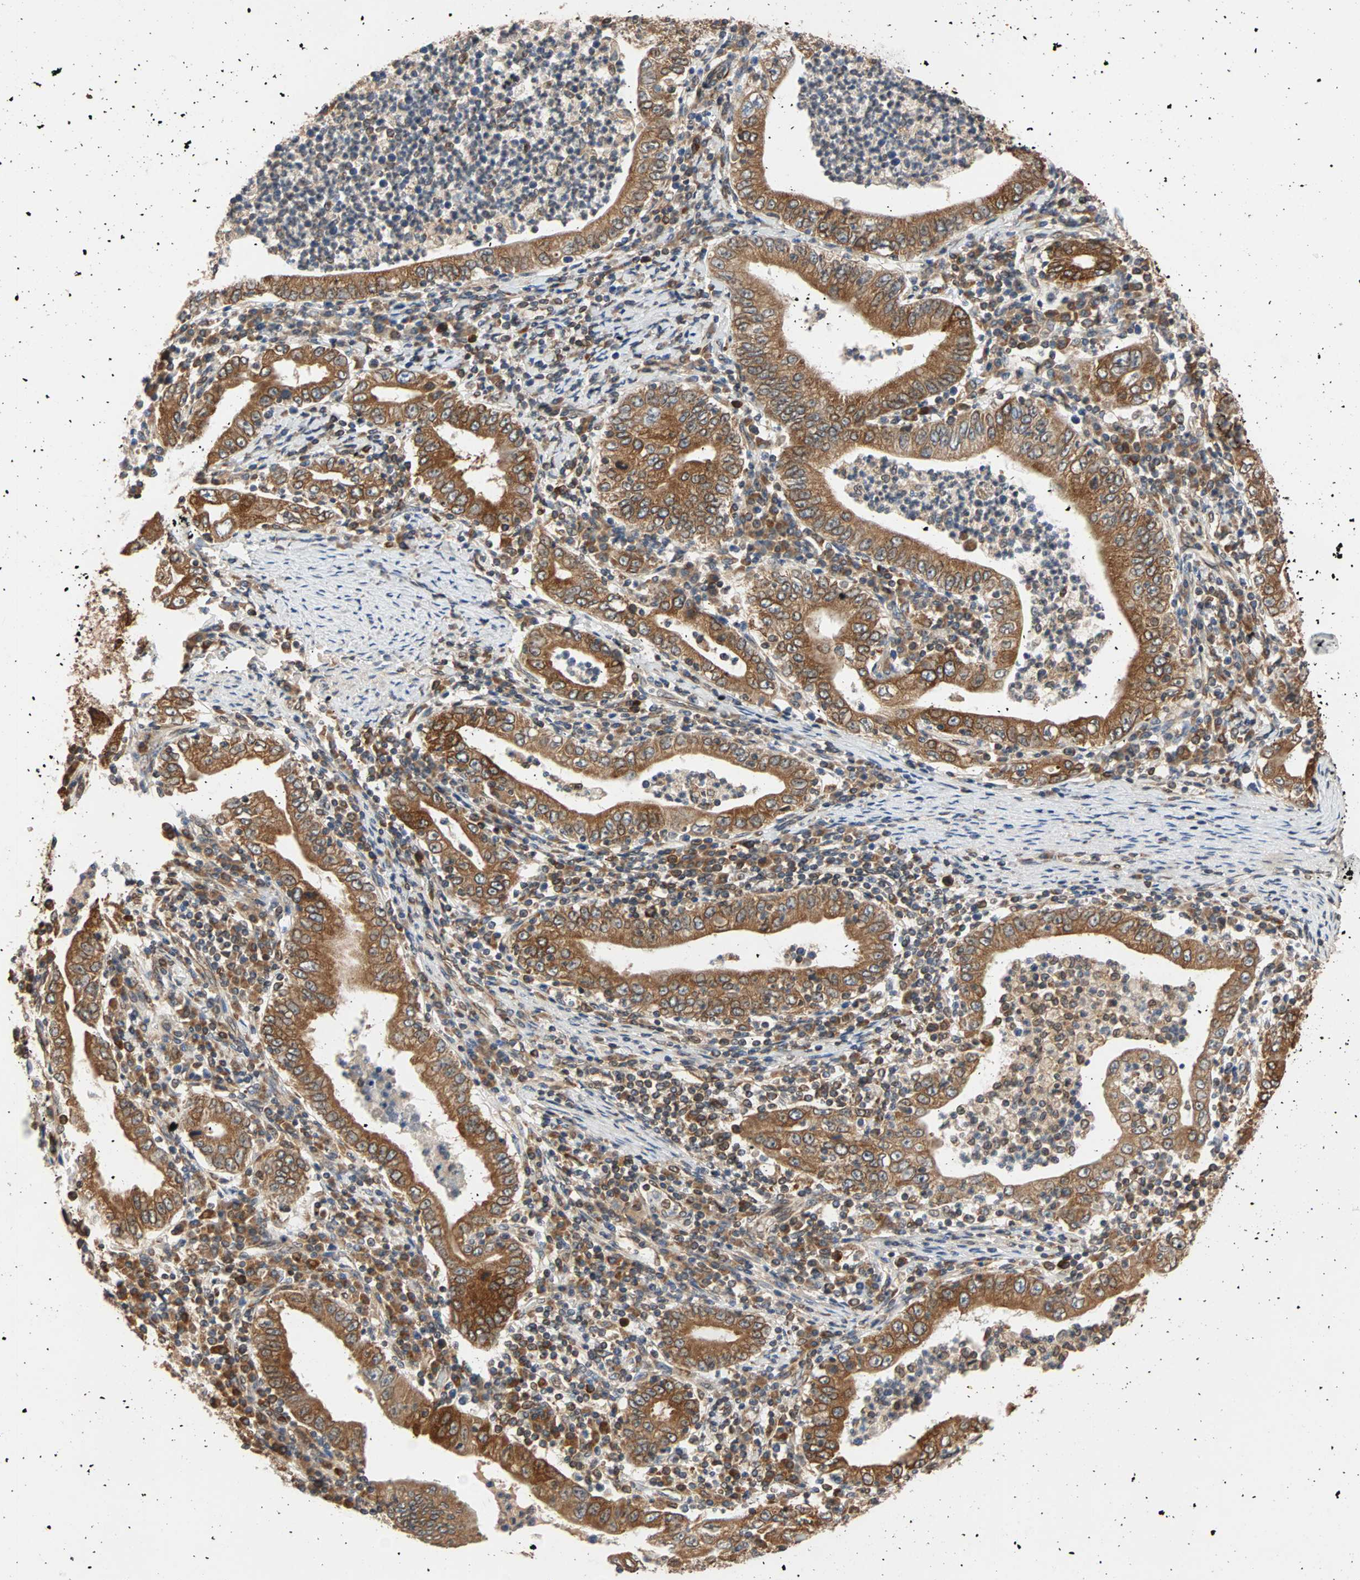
{"staining": {"intensity": "moderate", "quantity": ">75%", "location": "cytoplasmic/membranous"}, "tissue": "stomach cancer", "cell_type": "Tumor cells", "image_type": "cancer", "snomed": [{"axis": "morphology", "description": "Normal tissue, NOS"}, {"axis": "morphology", "description": "Adenocarcinoma, NOS"}, {"axis": "topography", "description": "Esophagus"}, {"axis": "topography", "description": "Stomach, upper"}, {"axis": "topography", "description": "Peripheral nerve tissue"}], "caption": "Human stomach cancer stained with a brown dye shows moderate cytoplasmic/membranous positive positivity in approximately >75% of tumor cells.", "gene": "AUP1", "patient": {"sex": "male", "age": 62}}